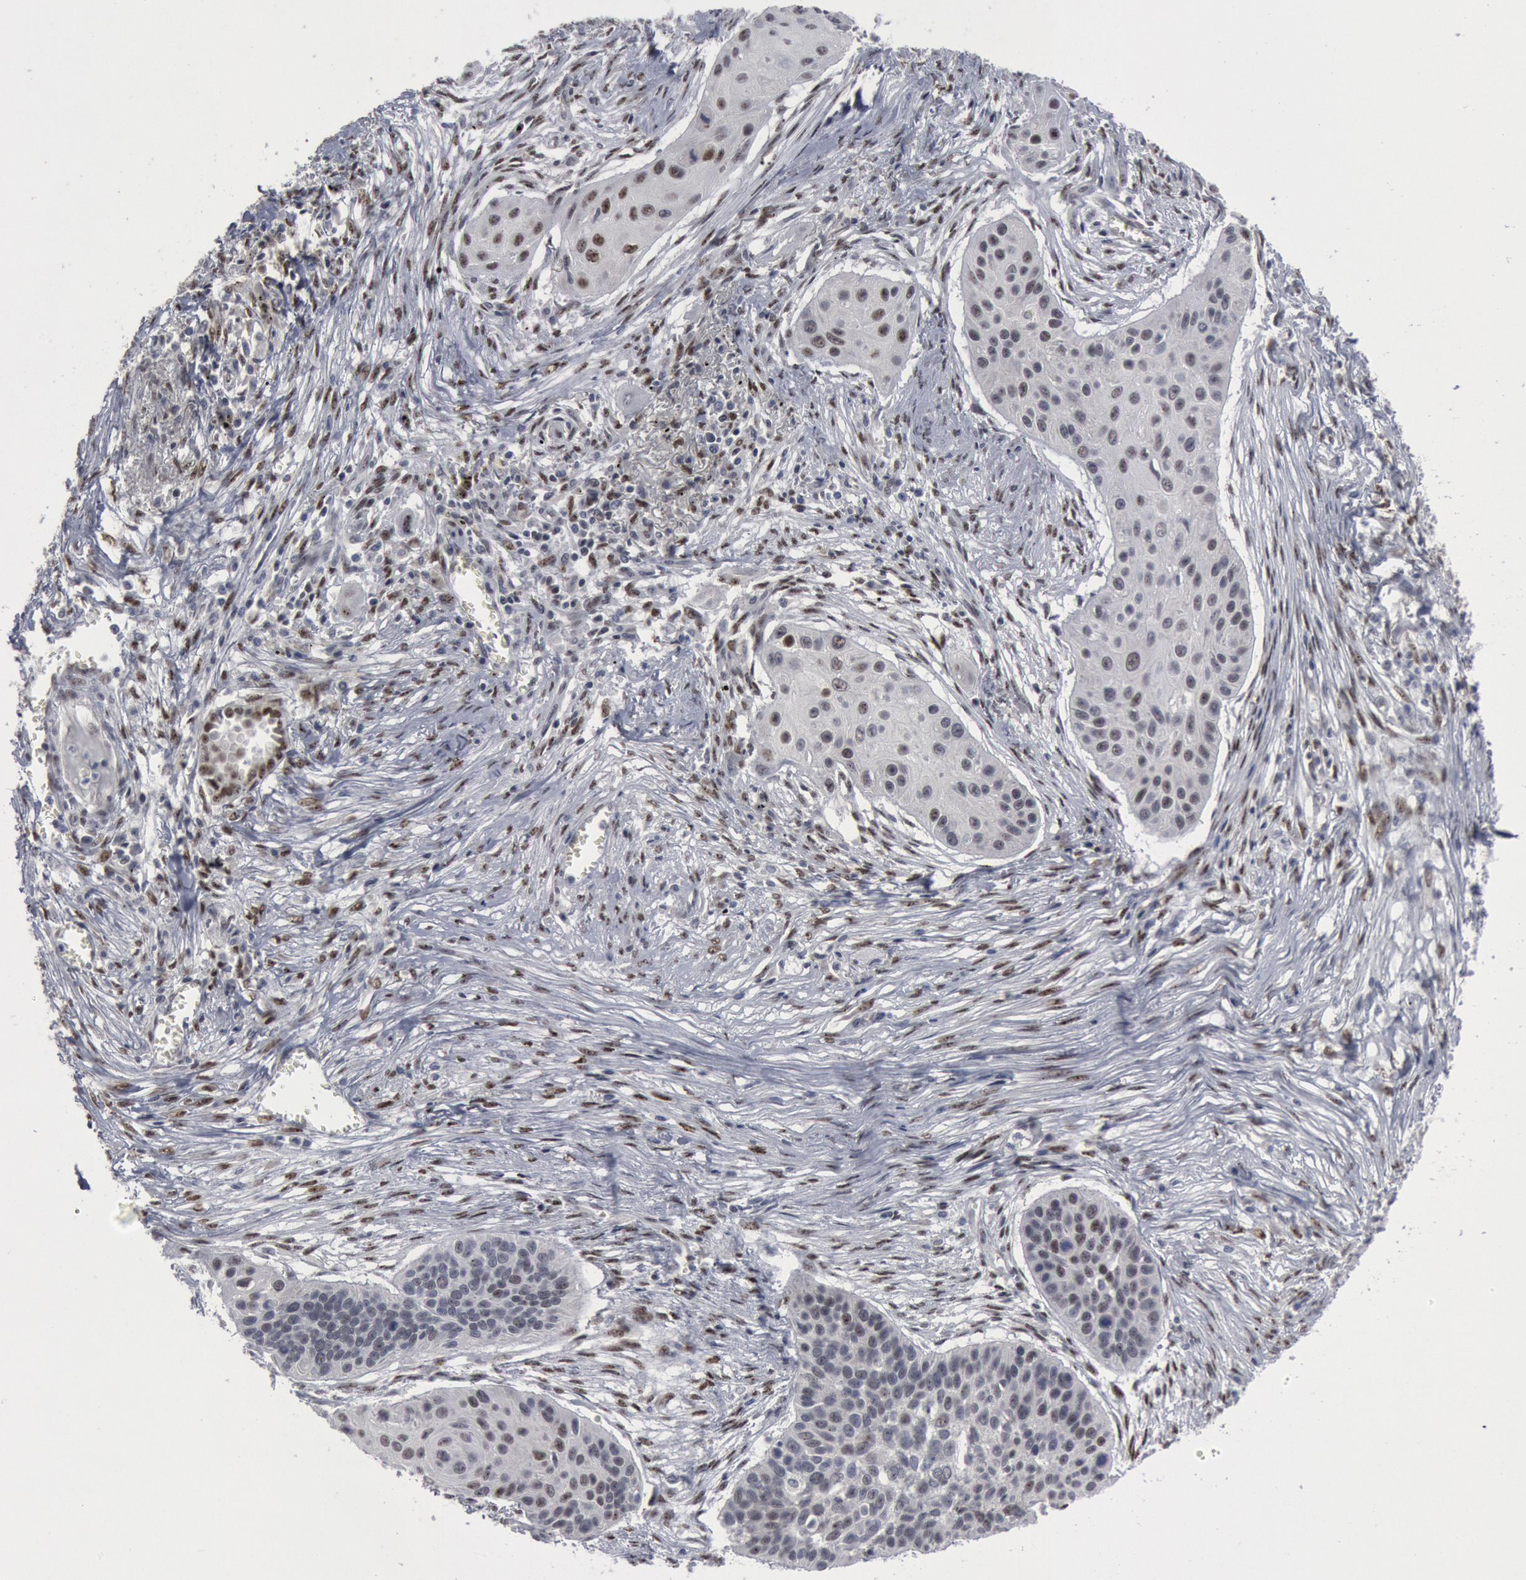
{"staining": {"intensity": "weak", "quantity": "<25%", "location": "nuclear"}, "tissue": "lung cancer", "cell_type": "Tumor cells", "image_type": "cancer", "snomed": [{"axis": "morphology", "description": "Squamous cell carcinoma, NOS"}, {"axis": "topography", "description": "Lung"}], "caption": "The histopathology image reveals no significant staining in tumor cells of lung squamous cell carcinoma.", "gene": "FOXO1", "patient": {"sex": "male", "age": 71}}